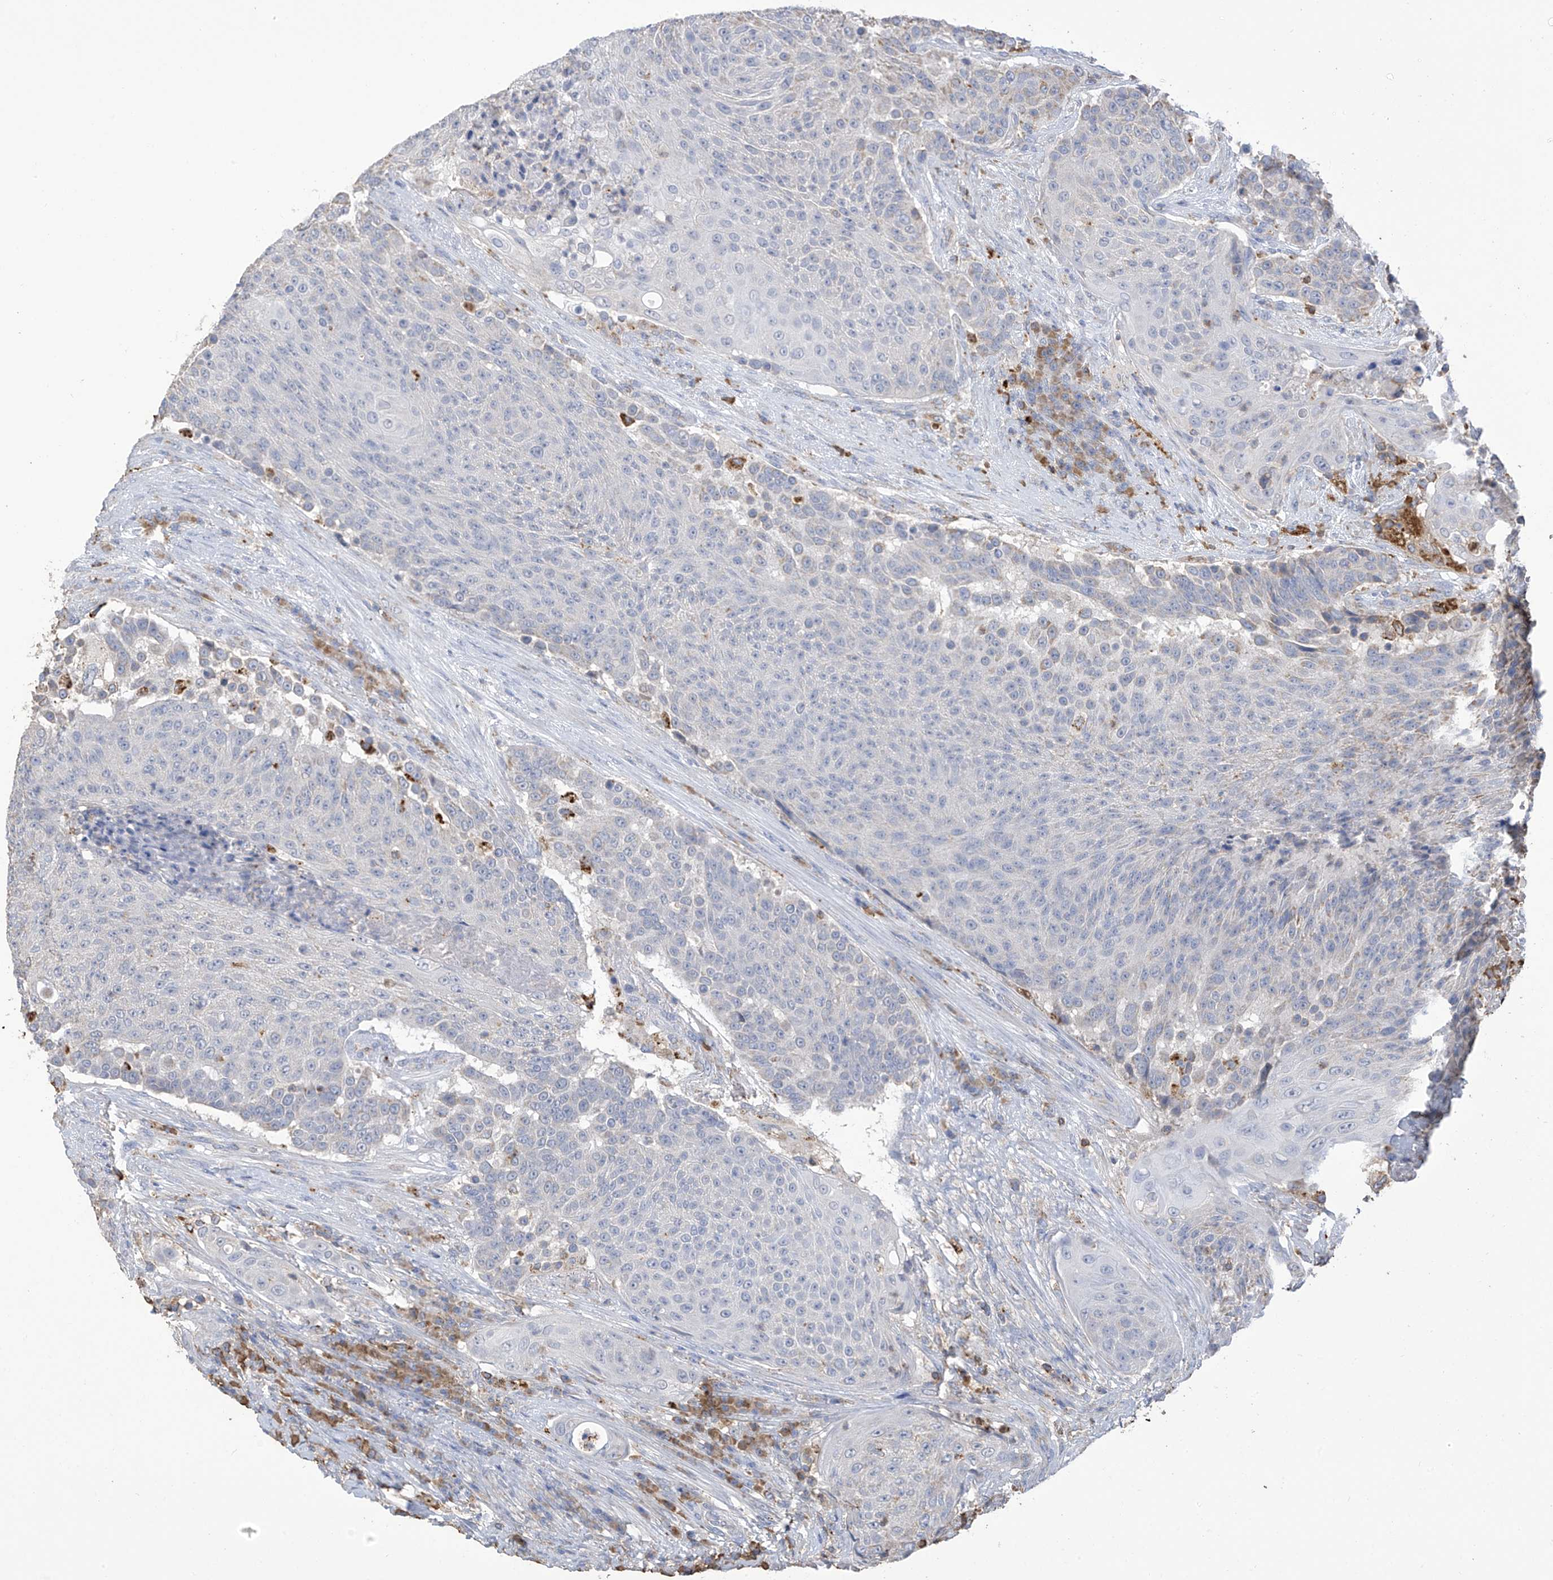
{"staining": {"intensity": "negative", "quantity": "none", "location": "none"}, "tissue": "urothelial cancer", "cell_type": "Tumor cells", "image_type": "cancer", "snomed": [{"axis": "morphology", "description": "Urothelial carcinoma, High grade"}, {"axis": "topography", "description": "Urinary bladder"}], "caption": "Urothelial cancer was stained to show a protein in brown. There is no significant expression in tumor cells.", "gene": "OGT", "patient": {"sex": "female", "age": 63}}